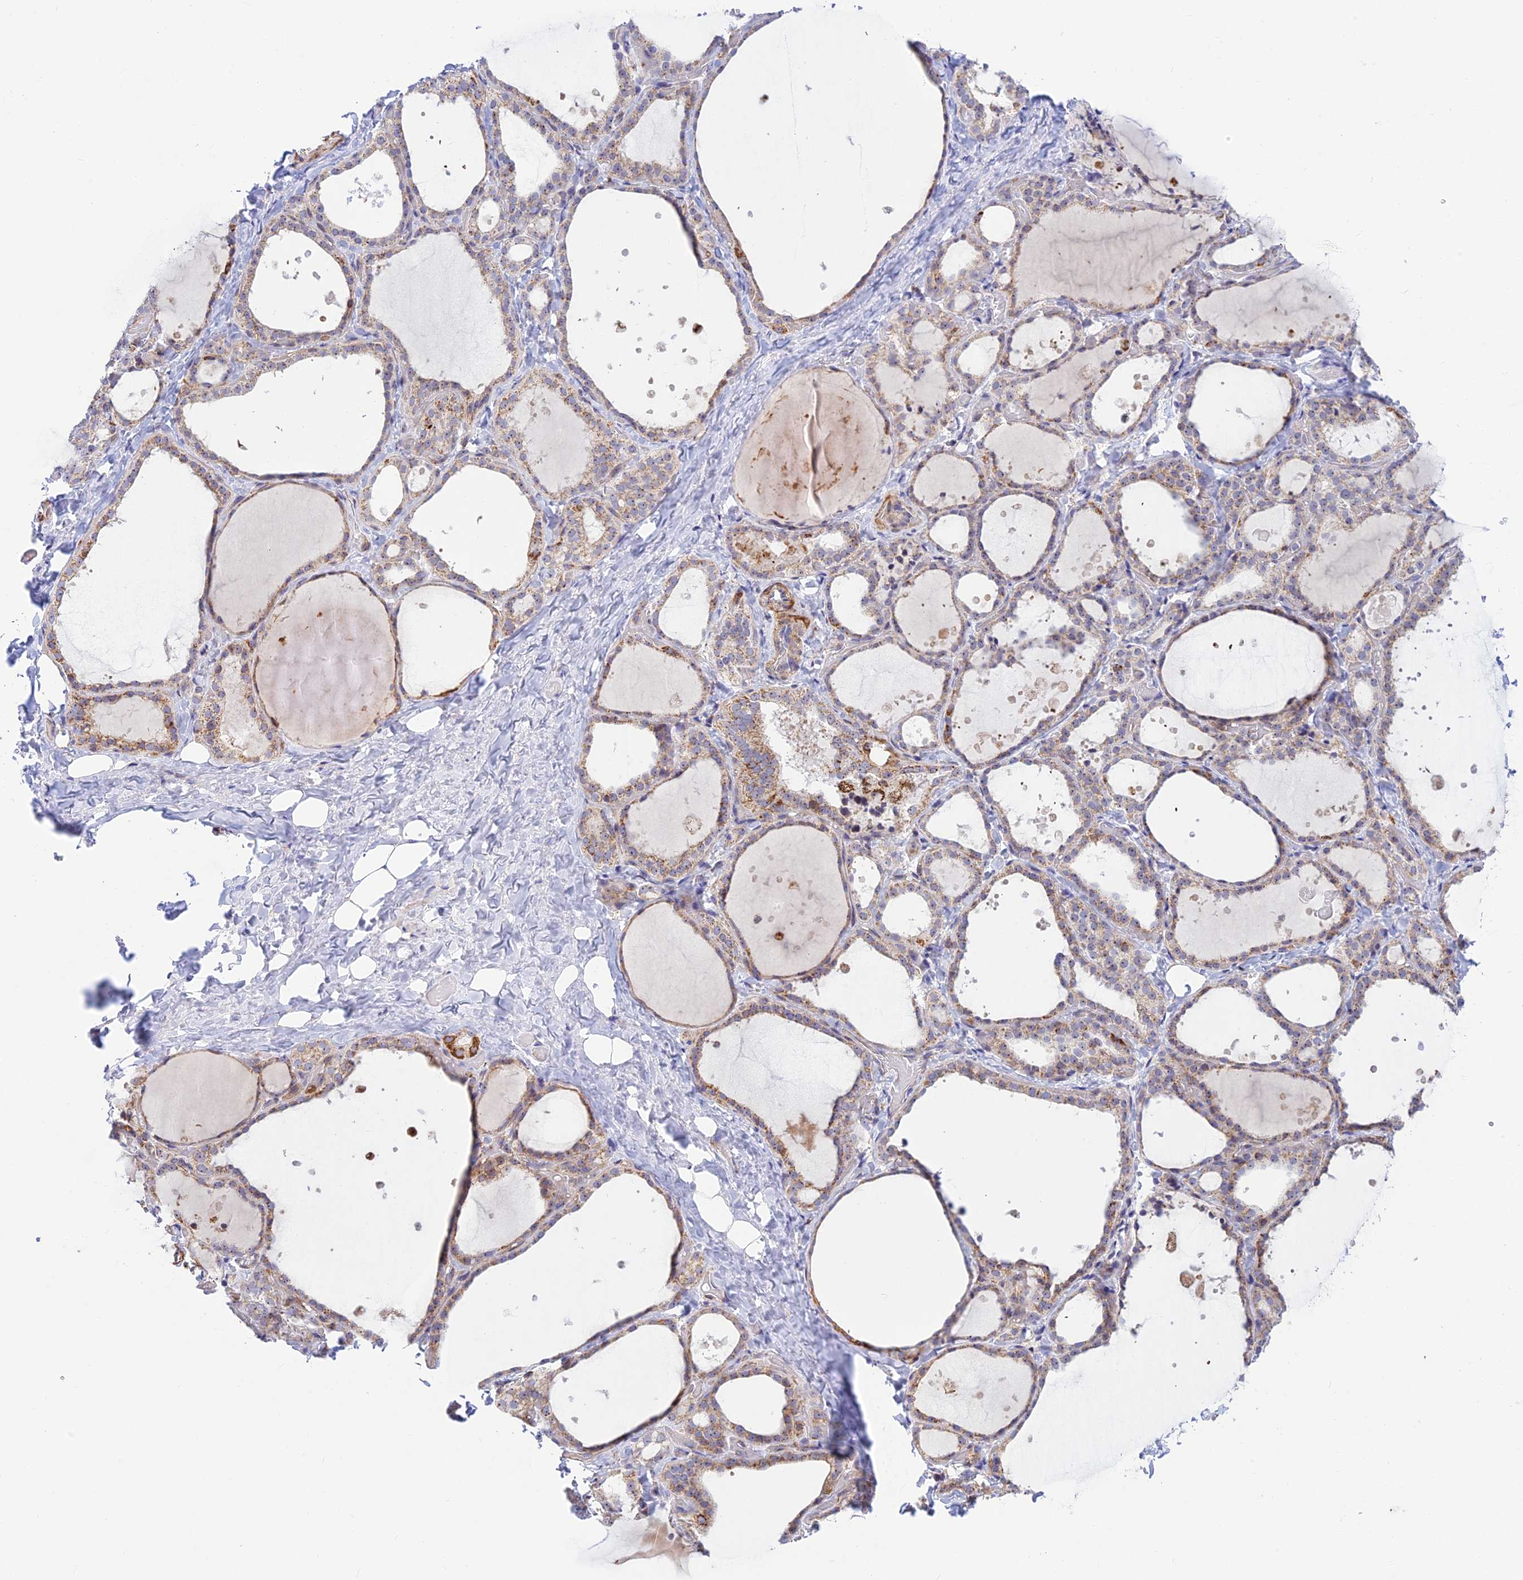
{"staining": {"intensity": "moderate", "quantity": "25%-75%", "location": "cytoplasmic/membranous"}, "tissue": "thyroid gland", "cell_type": "Glandular cells", "image_type": "normal", "snomed": [{"axis": "morphology", "description": "Normal tissue, NOS"}, {"axis": "topography", "description": "Thyroid gland"}], "caption": "IHC (DAB (3,3'-diaminobenzidine)) staining of normal thyroid gland displays moderate cytoplasmic/membranous protein staining in about 25%-75% of glandular cells.", "gene": "POLR1G", "patient": {"sex": "female", "age": 44}}